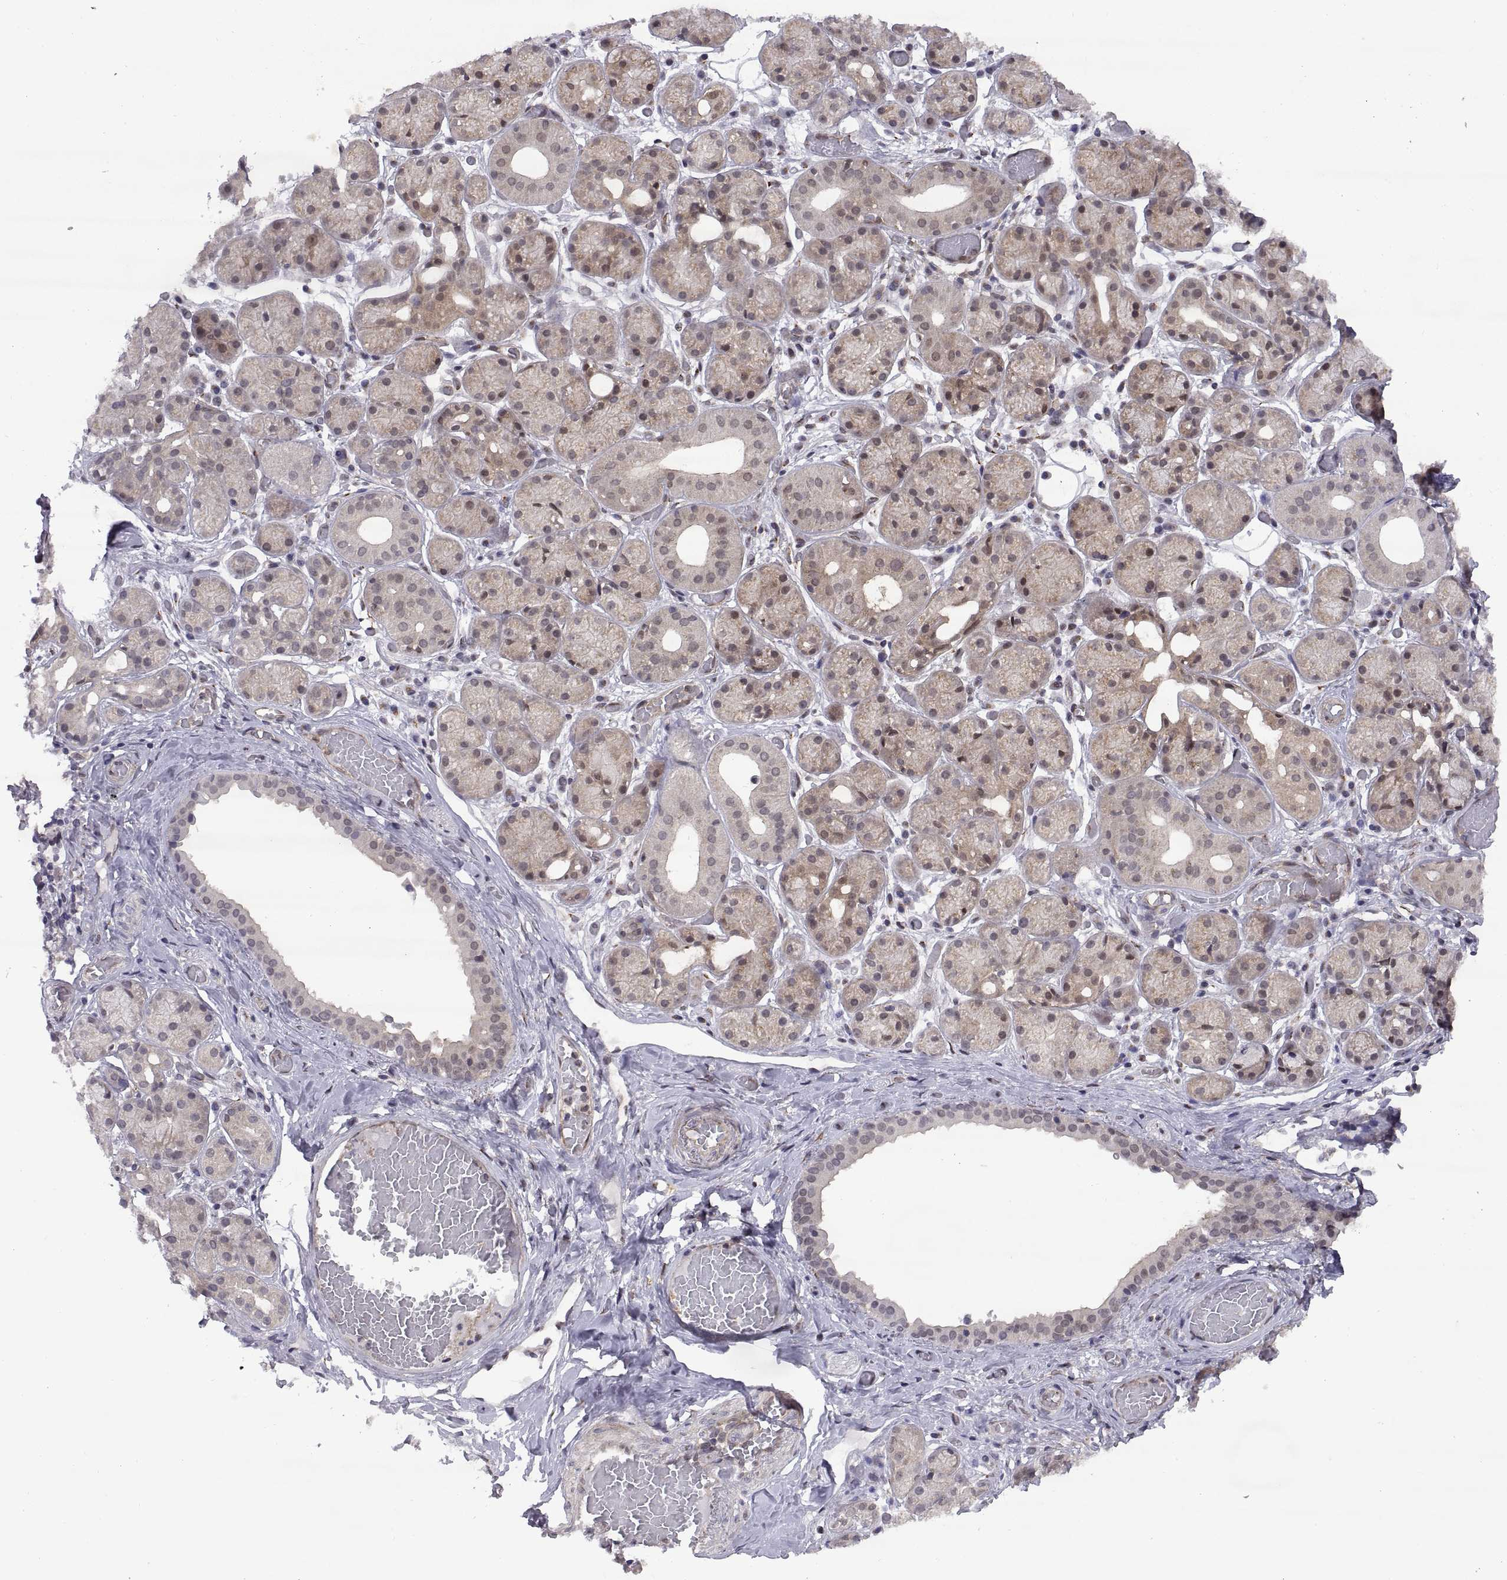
{"staining": {"intensity": "weak", "quantity": "<25%", "location": "cytoplasmic/membranous"}, "tissue": "salivary gland", "cell_type": "Glandular cells", "image_type": "normal", "snomed": [{"axis": "morphology", "description": "Normal tissue, NOS"}, {"axis": "topography", "description": "Salivary gland"}, {"axis": "topography", "description": "Peripheral nerve tissue"}], "caption": "Image shows no protein staining in glandular cells of normal salivary gland.", "gene": "ARRB1", "patient": {"sex": "male", "age": 71}}